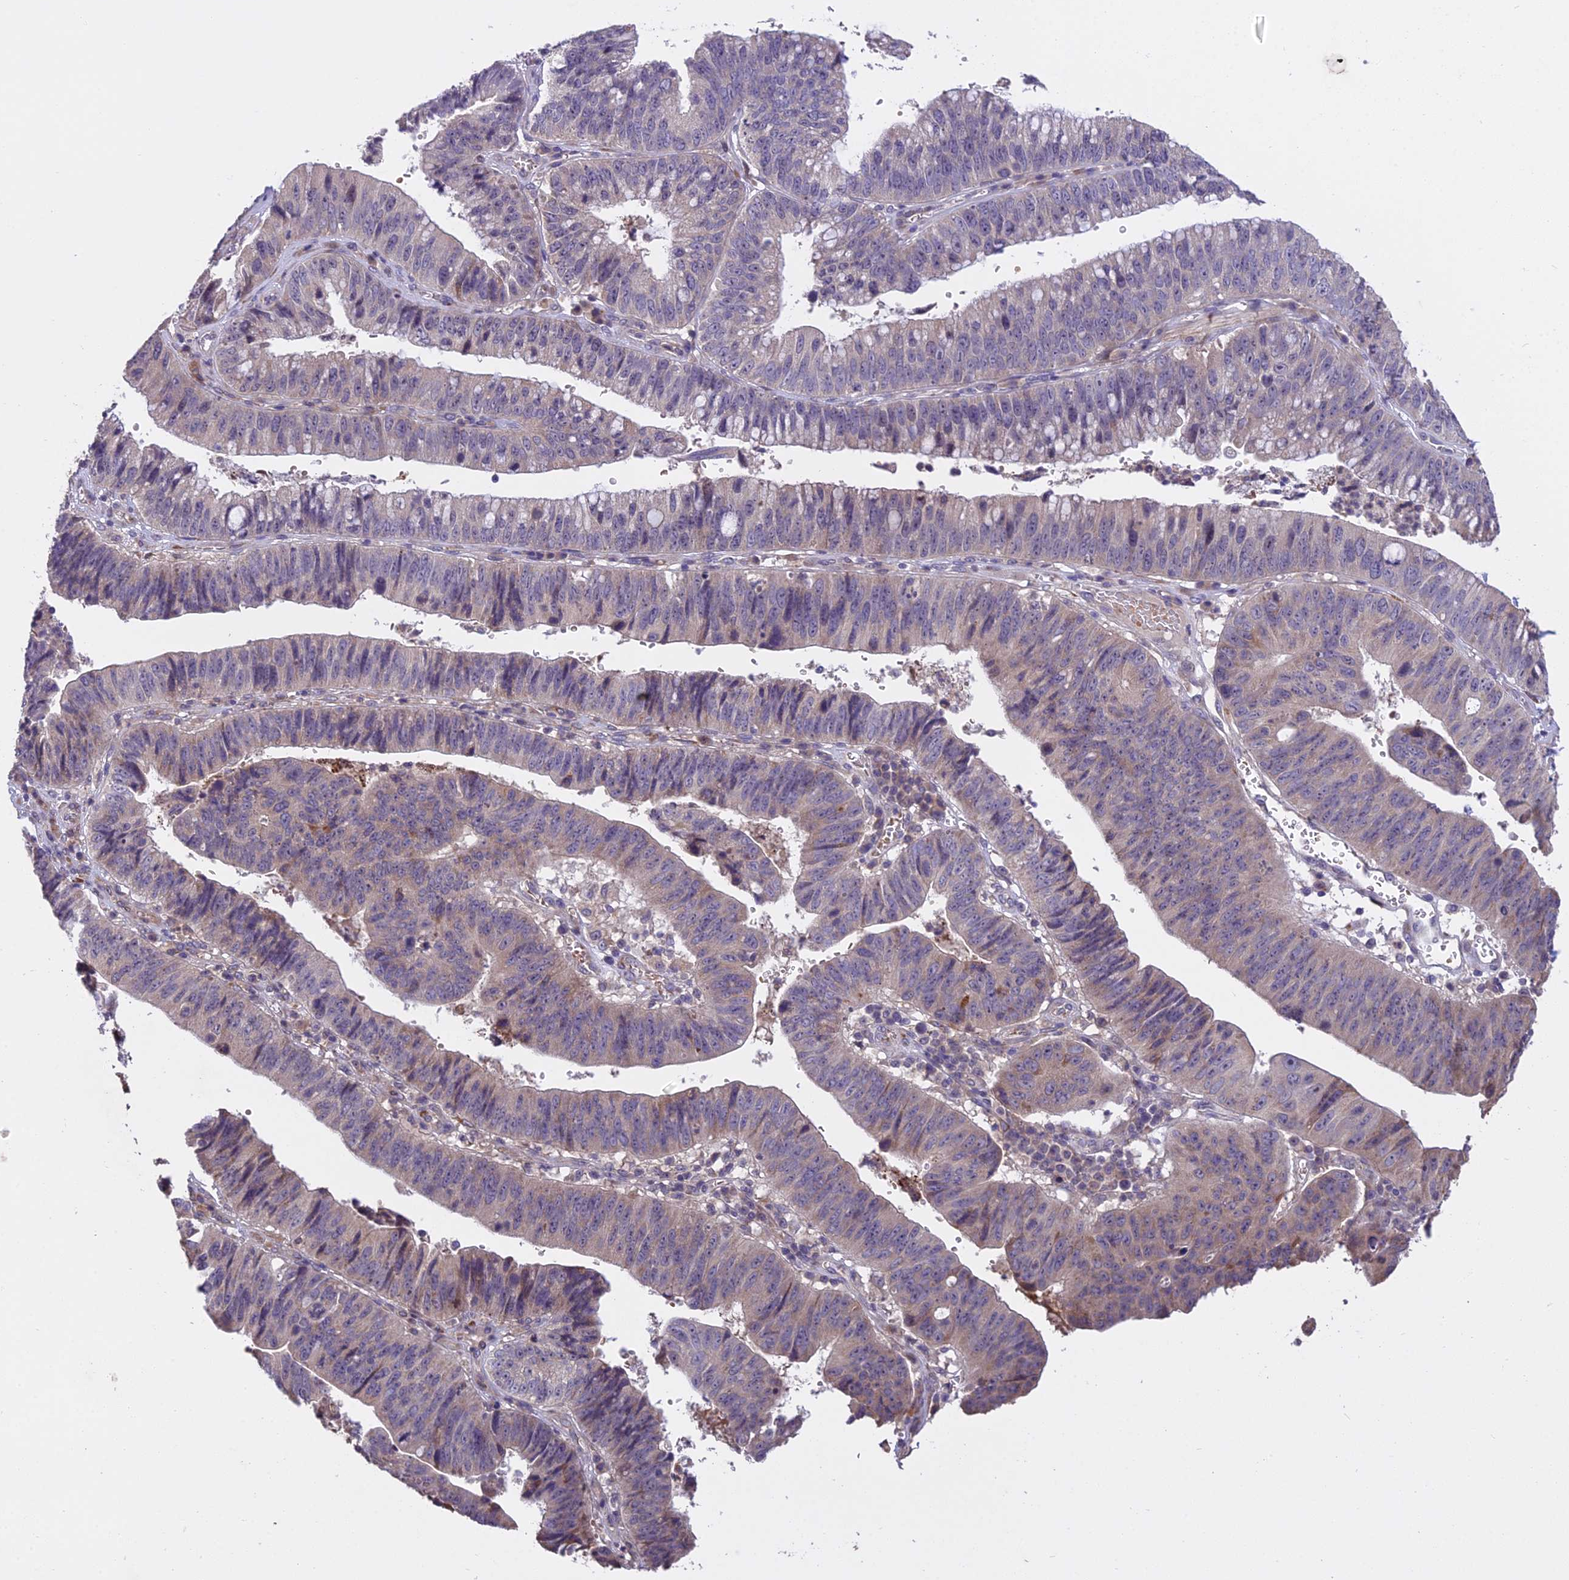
{"staining": {"intensity": "weak", "quantity": "25%-75%", "location": "cytoplasmic/membranous"}, "tissue": "stomach cancer", "cell_type": "Tumor cells", "image_type": "cancer", "snomed": [{"axis": "morphology", "description": "Adenocarcinoma, NOS"}, {"axis": "topography", "description": "Stomach"}], "caption": "Adenocarcinoma (stomach) tissue demonstrates weak cytoplasmic/membranous staining in about 25%-75% of tumor cells, visualized by immunohistochemistry. (IHC, brightfield microscopy, high magnification).", "gene": "CENPL", "patient": {"sex": "male", "age": 59}}